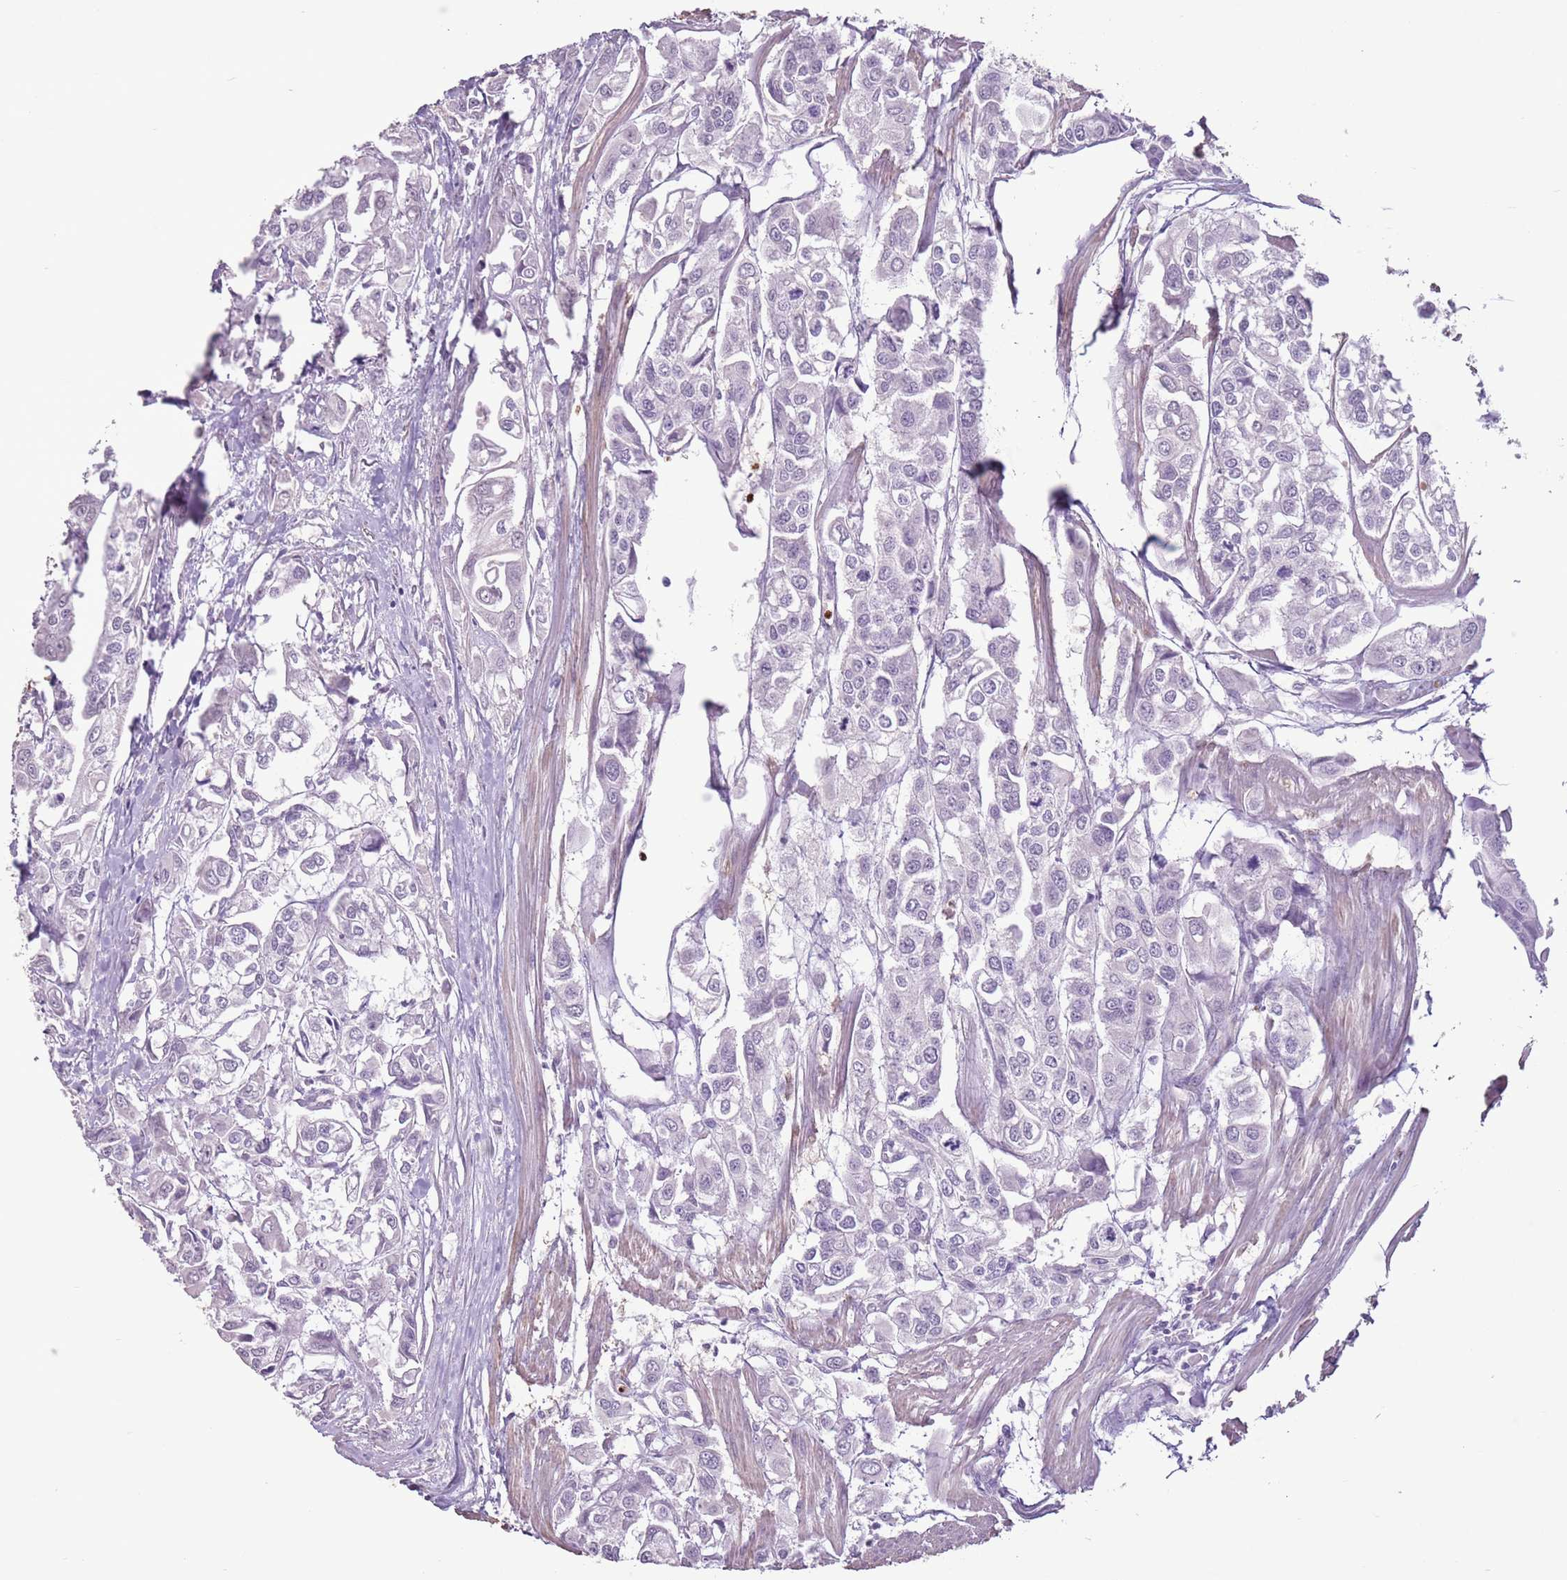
{"staining": {"intensity": "negative", "quantity": "none", "location": "none"}, "tissue": "urothelial cancer", "cell_type": "Tumor cells", "image_type": "cancer", "snomed": [{"axis": "morphology", "description": "Urothelial carcinoma, High grade"}, {"axis": "topography", "description": "Urinary bladder"}], "caption": "Immunohistochemistry histopathology image of urothelial cancer stained for a protein (brown), which exhibits no staining in tumor cells.", "gene": "CELF6", "patient": {"sex": "male", "age": 67}}